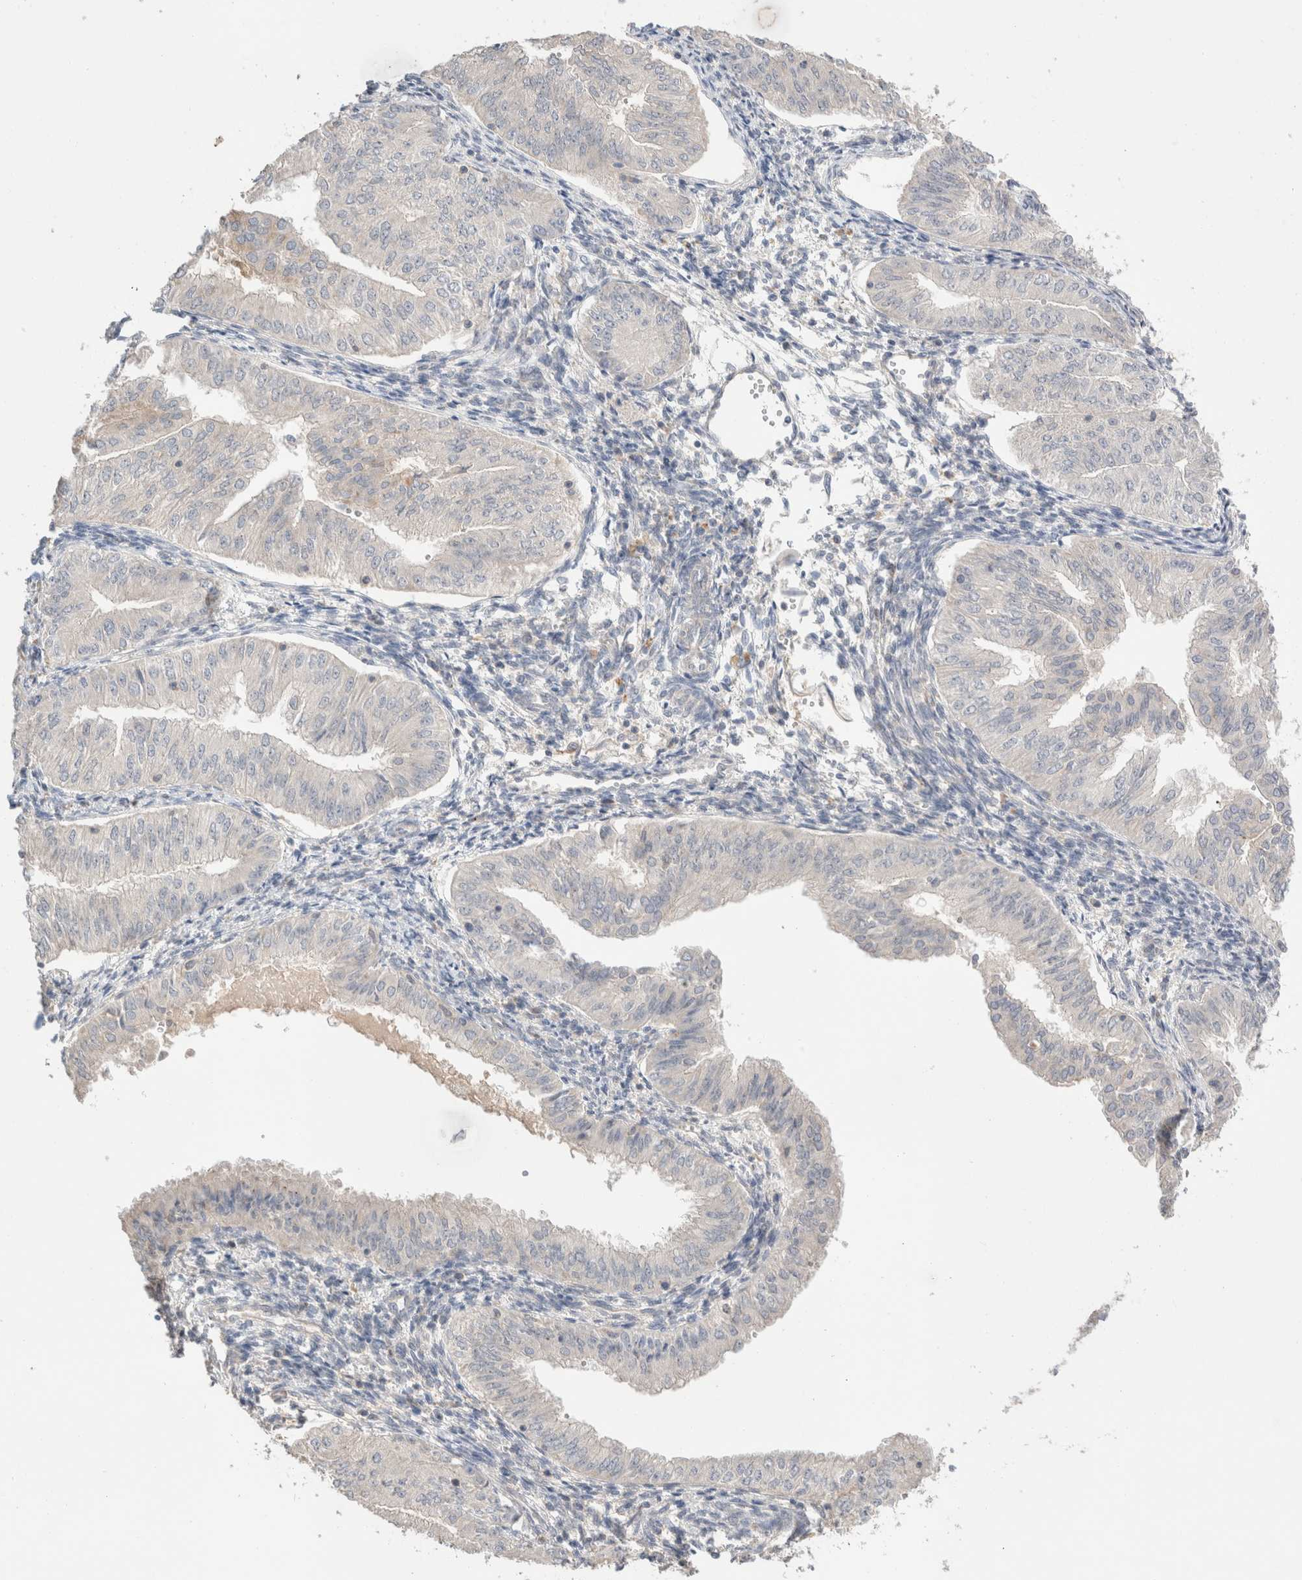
{"staining": {"intensity": "negative", "quantity": "none", "location": "none"}, "tissue": "endometrial cancer", "cell_type": "Tumor cells", "image_type": "cancer", "snomed": [{"axis": "morphology", "description": "Normal tissue, NOS"}, {"axis": "morphology", "description": "Adenocarcinoma, NOS"}, {"axis": "topography", "description": "Endometrium"}], "caption": "Immunohistochemistry photomicrograph of neoplastic tissue: human adenocarcinoma (endometrial) stained with DAB shows no significant protein staining in tumor cells. (Brightfield microscopy of DAB IHC at high magnification).", "gene": "TRIM41", "patient": {"sex": "female", "age": 53}}